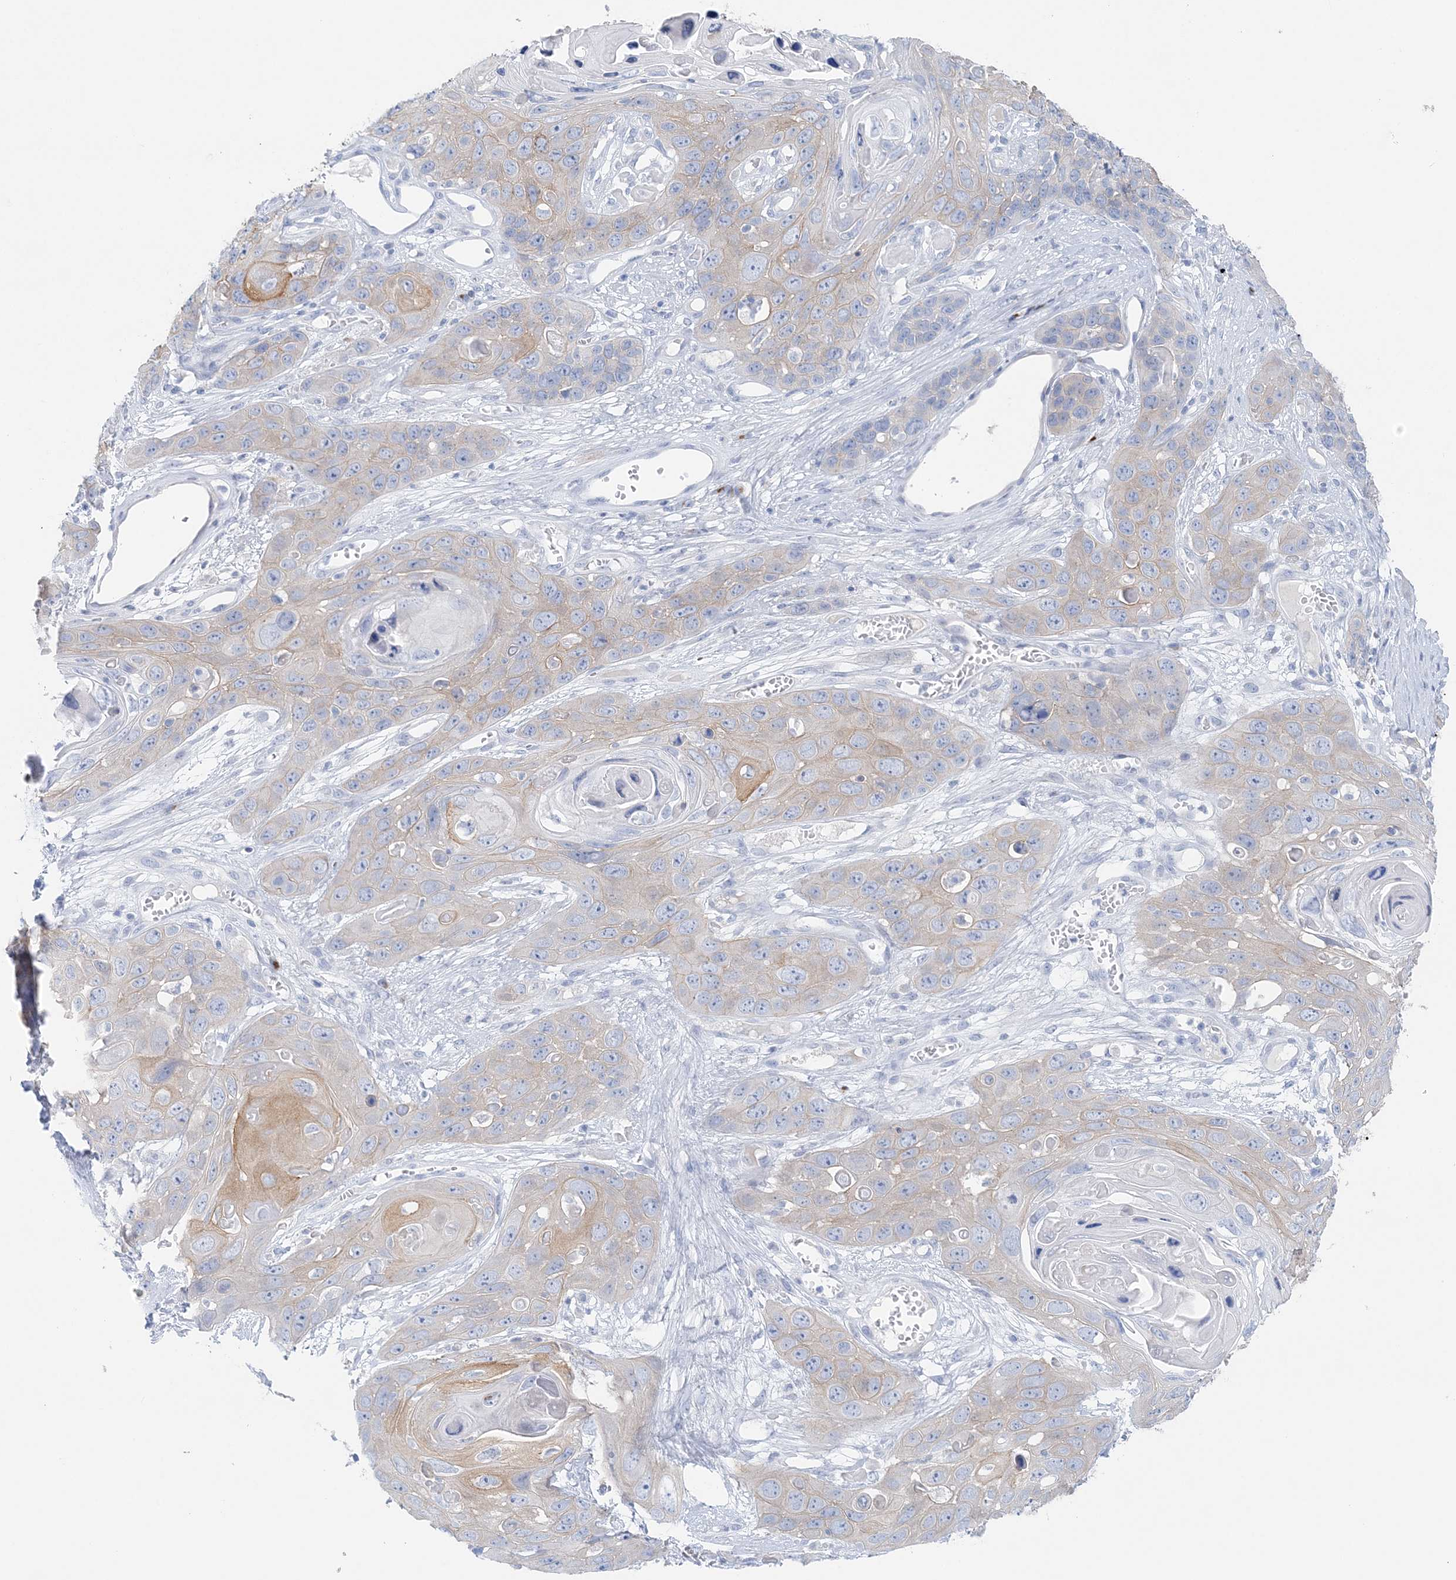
{"staining": {"intensity": "weak", "quantity": "25%-75%", "location": "cytoplasmic/membranous"}, "tissue": "skin cancer", "cell_type": "Tumor cells", "image_type": "cancer", "snomed": [{"axis": "morphology", "description": "Squamous cell carcinoma, NOS"}, {"axis": "topography", "description": "Skin"}], "caption": "Immunohistochemical staining of skin cancer exhibits low levels of weak cytoplasmic/membranous staining in approximately 25%-75% of tumor cells.", "gene": "SLC5A6", "patient": {"sex": "male", "age": 55}}